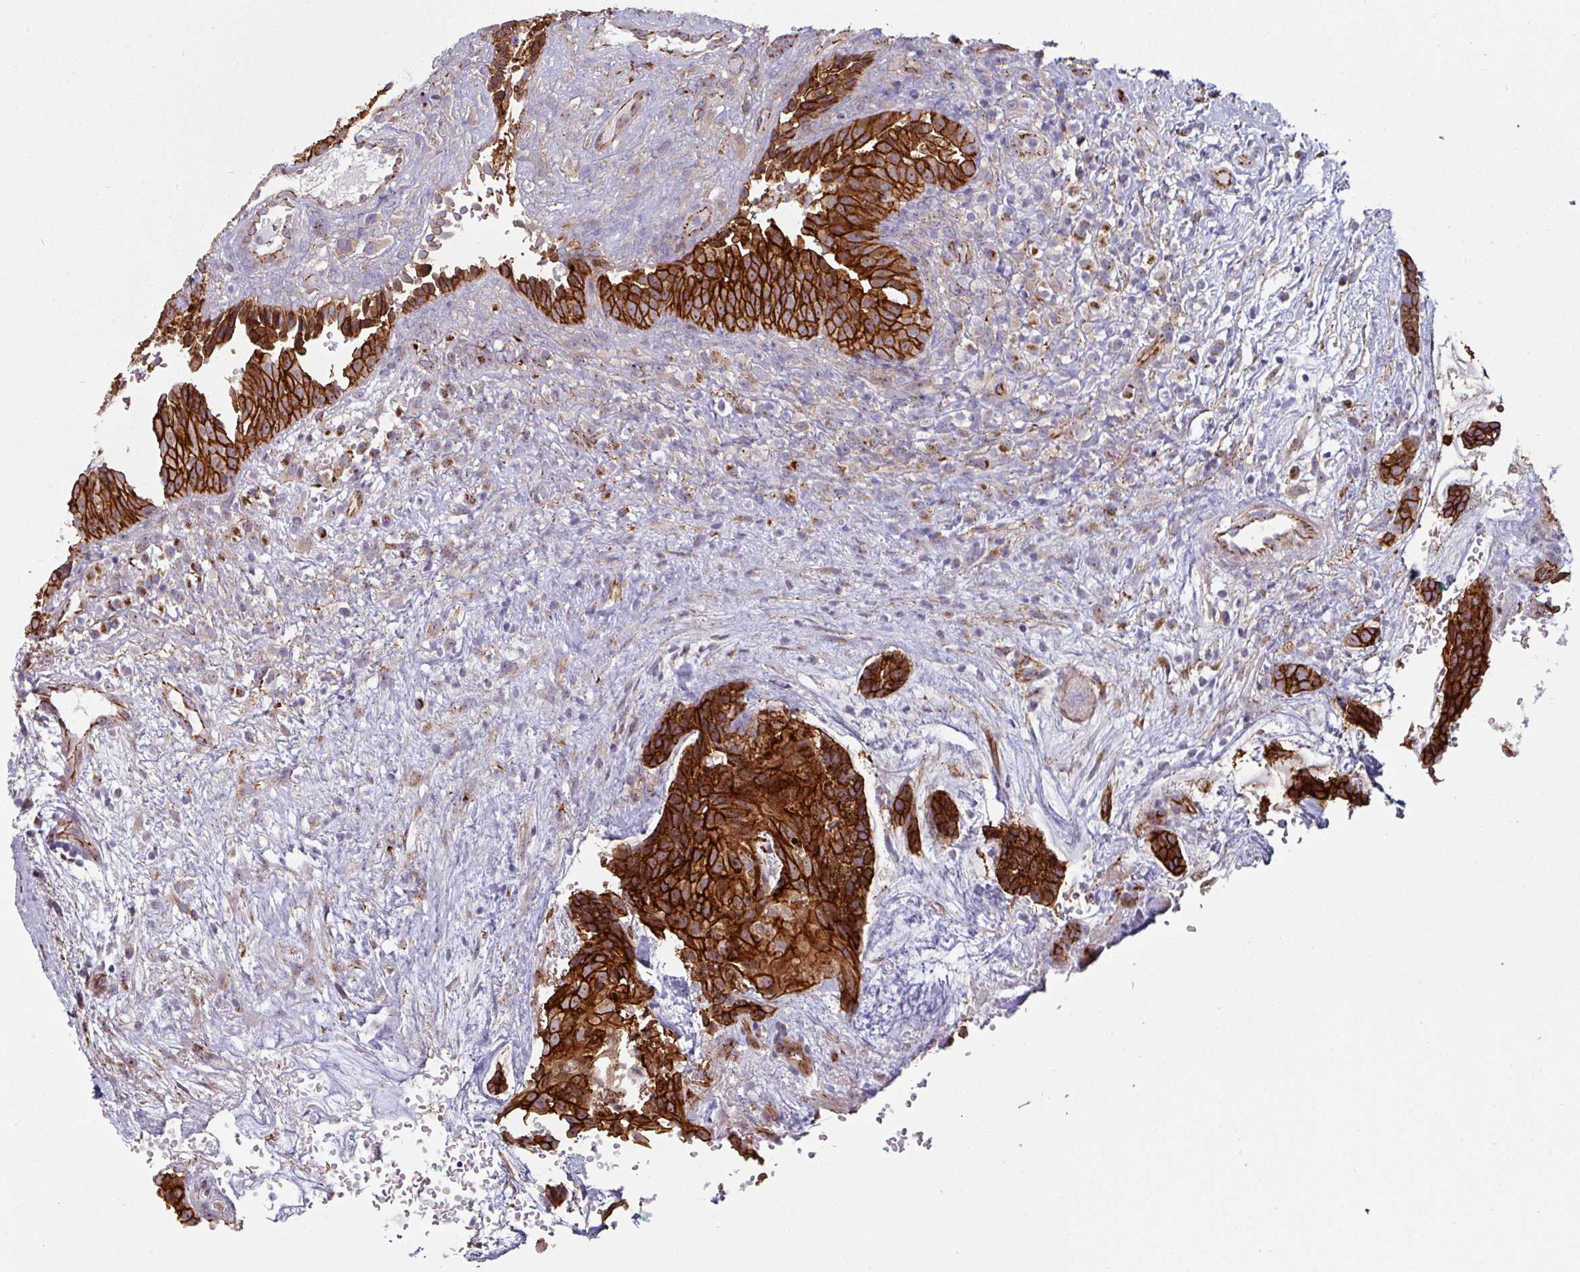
{"staining": {"intensity": "strong", "quantity": ">75%", "location": "cytoplasmic/membranous"}, "tissue": "head and neck cancer", "cell_type": "Tumor cells", "image_type": "cancer", "snomed": [{"axis": "morphology", "description": "Adenocarcinoma, NOS"}, {"axis": "topography", "description": "Subcutis"}, {"axis": "topography", "description": "Head-Neck"}], "caption": "Head and neck cancer (adenocarcinoma) stained with a brown dye shows strong cytoplasmic/membranous positive expression in approximately >75% of tumor cells.", "gene": "JUP", "patient": {"sex": "female", "age": 73}}